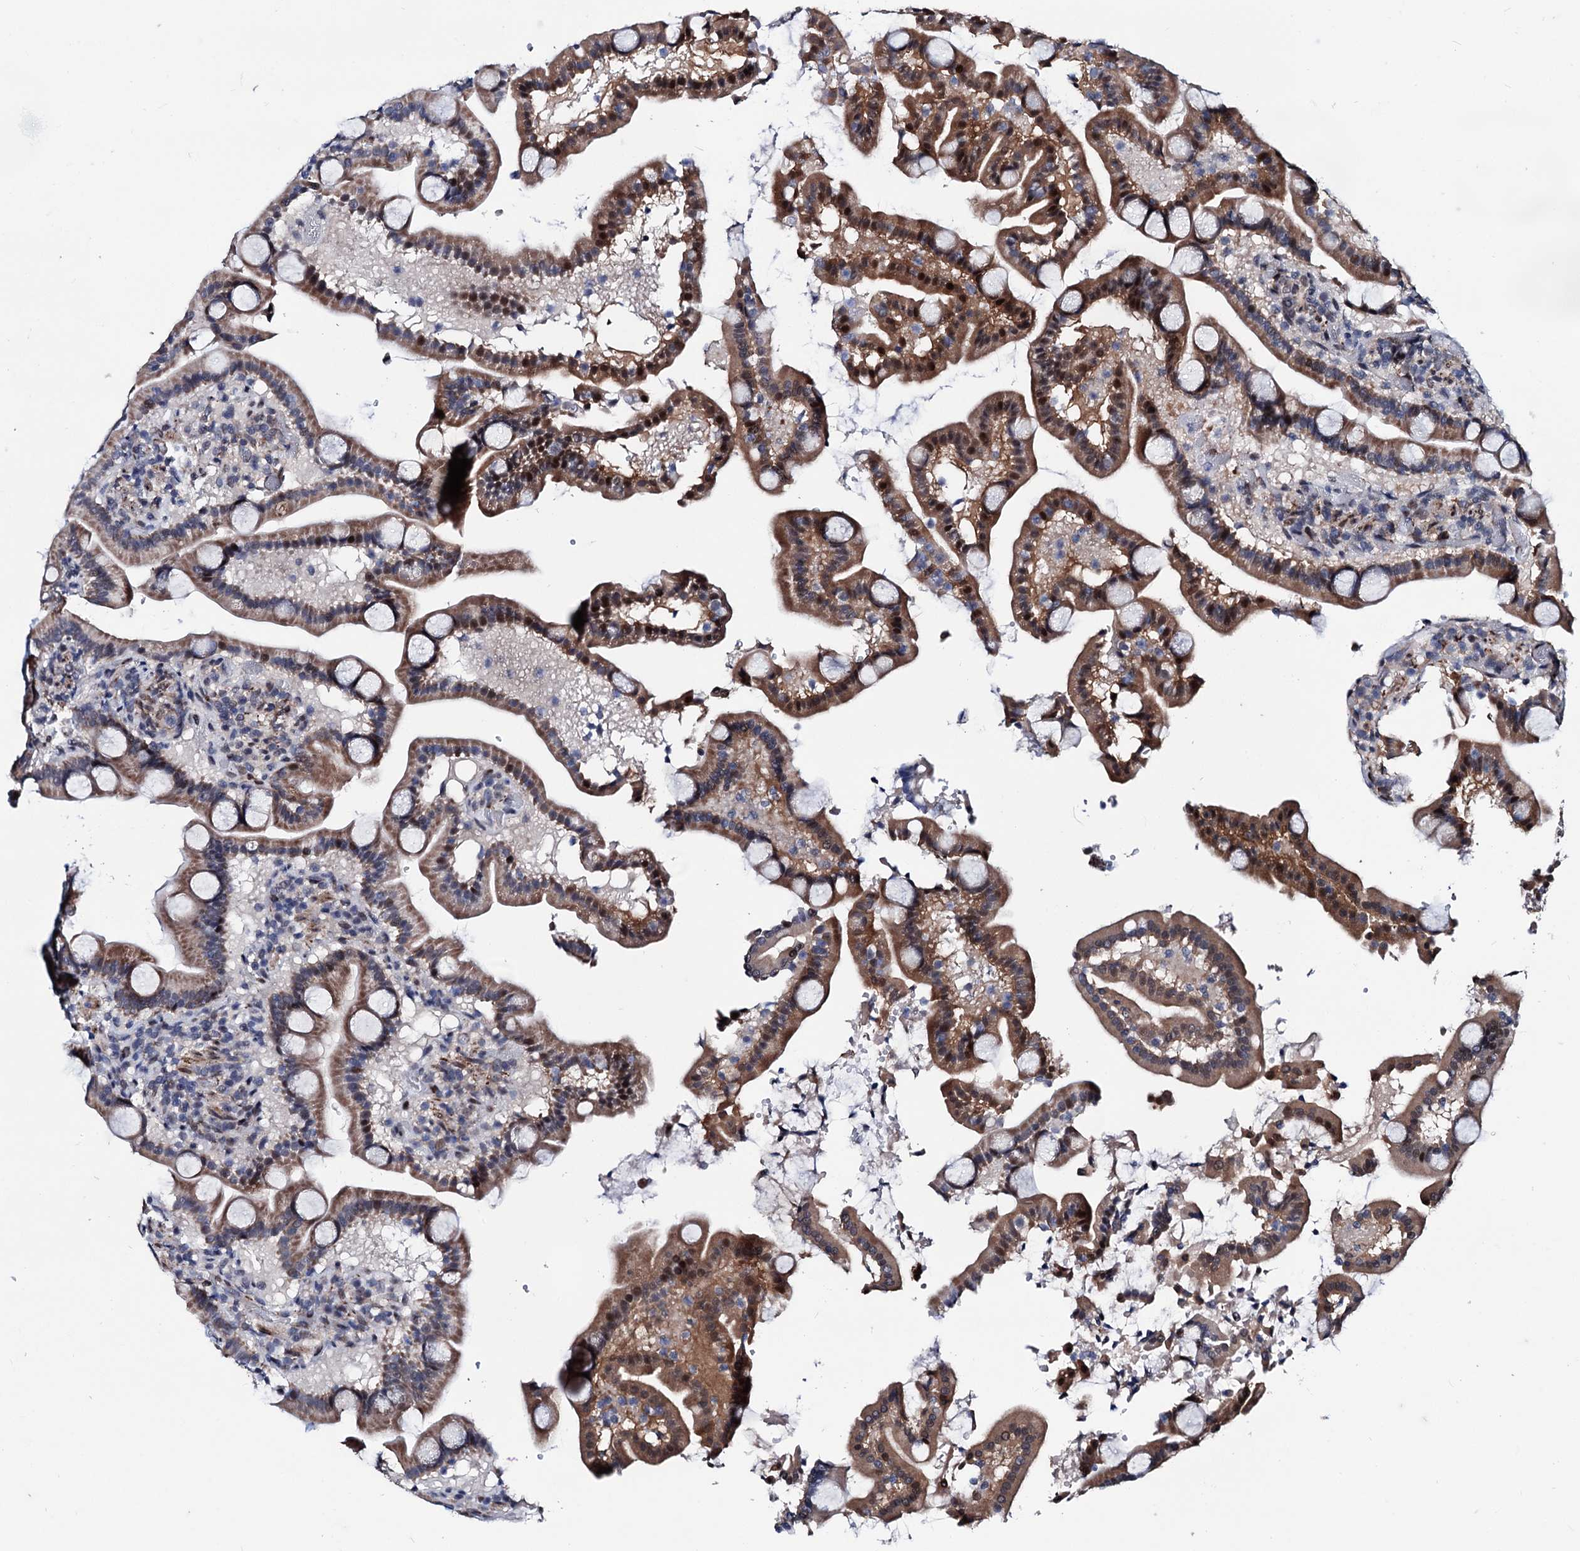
{"staining": {"intensity": "moderate", "quantity": ">75%", "location": "cytoplasmic/membranous,nuclear"}, "tissue": "duodenum", "cell_type": "Glandular cells", "image_type": "normal", "snomed": [{"axis": "morphology", "description": "Normal tissue, NOS"}, {"axis": "topography", "description": "Duodenum"}], "caption": "This is a micrograph of IHC staining of unremarkable duodenum, which shows moderate staining in the cytoplasmic/membranous,nuclear of glandular cells.", "gene": "COA4", "patient": {"sex": "male", "age": 55}}